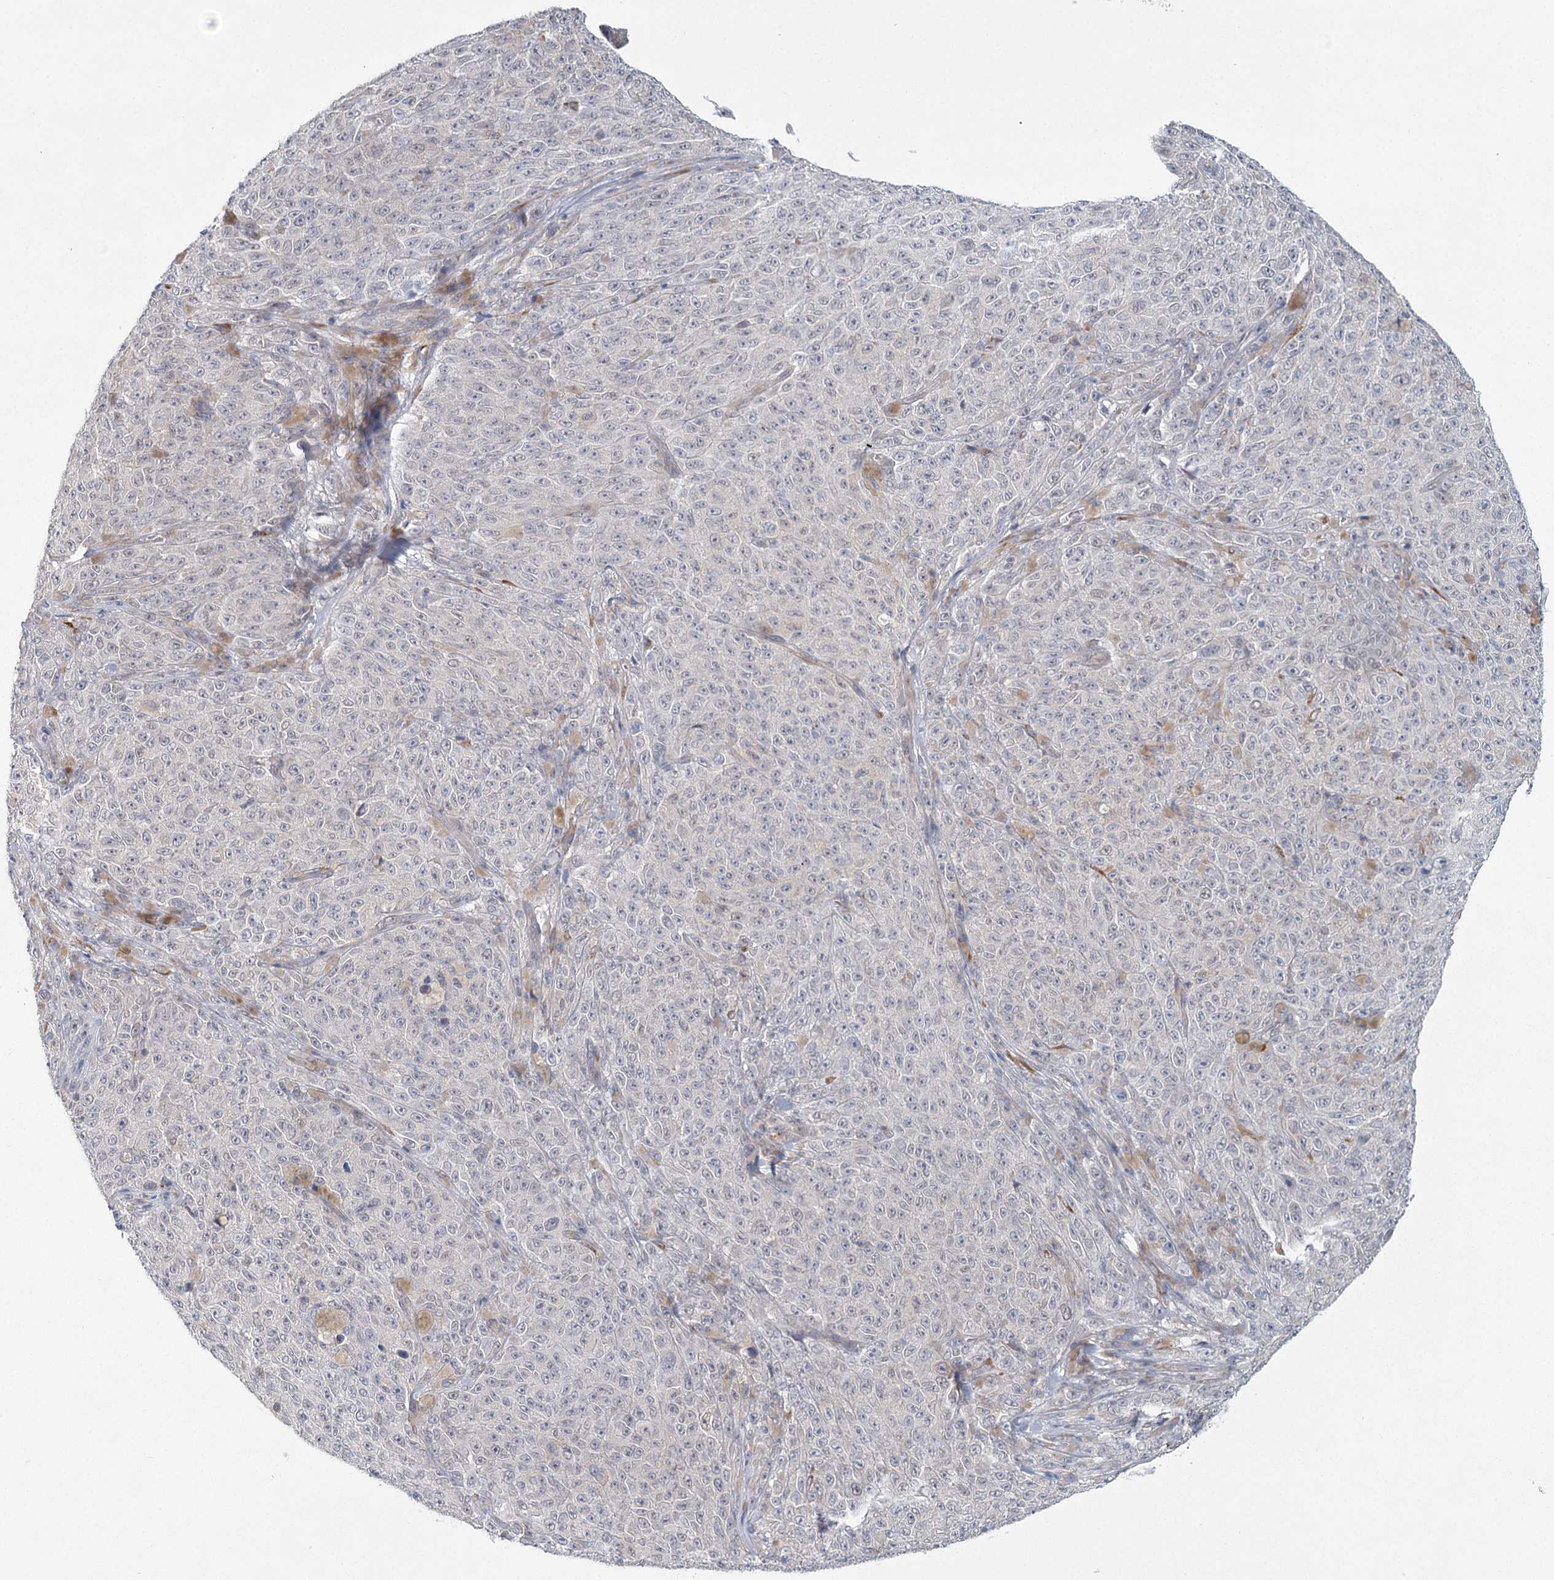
{"staining": {"intensity": "negative", "quantity": "none", "location": "none"}, "tissue": "melanoma", "cell_type": "Tumor cells", "image_type": "cancer", "snomed": [{"axis": "morphology", "description": "Malignant melanoma, NOS"}, {"axis": "topography", "description": "Skin"}], "caption": "Tumor cells show no significant staining in melanoma.", "gene": "MED28", "patient": {"sex": "female", "age": 82}}